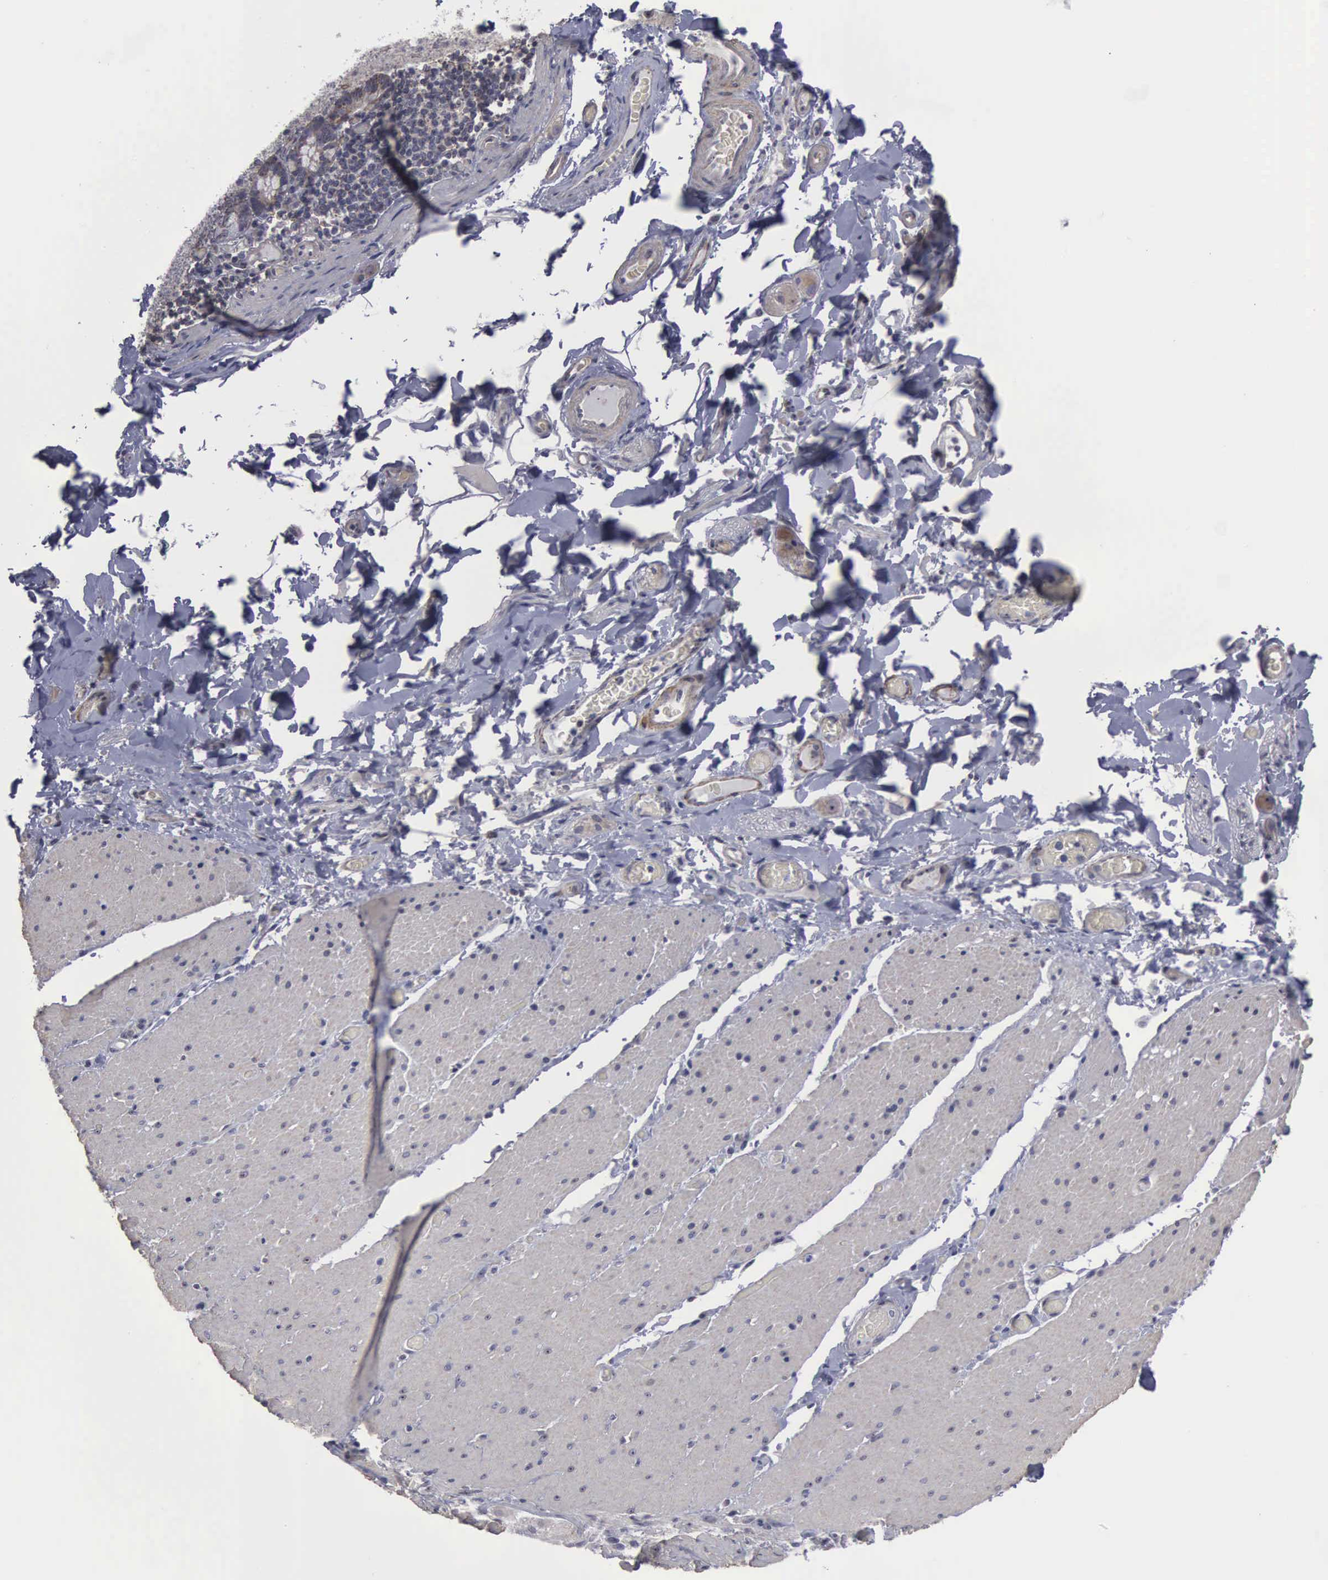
{"staining": {"intensity": "negative", "quantity": "none", "location": "none"}, "tissue": "adipose tissue", "cell_type": "Adipocytes", "image_type": "normal", "snomed": [{"axis": "morphology", "description": "Normal tissue, NOS"}, {"axis": "topography", "description": "Duodenum"}], "caption": "IHC image of benign adipose tissue stained for a protein (brown), which shows no expression in adipocytes. Nuclei are stained in blue.", "gene": "NGDN", "patient": {"sex": "male", "age": 63}}